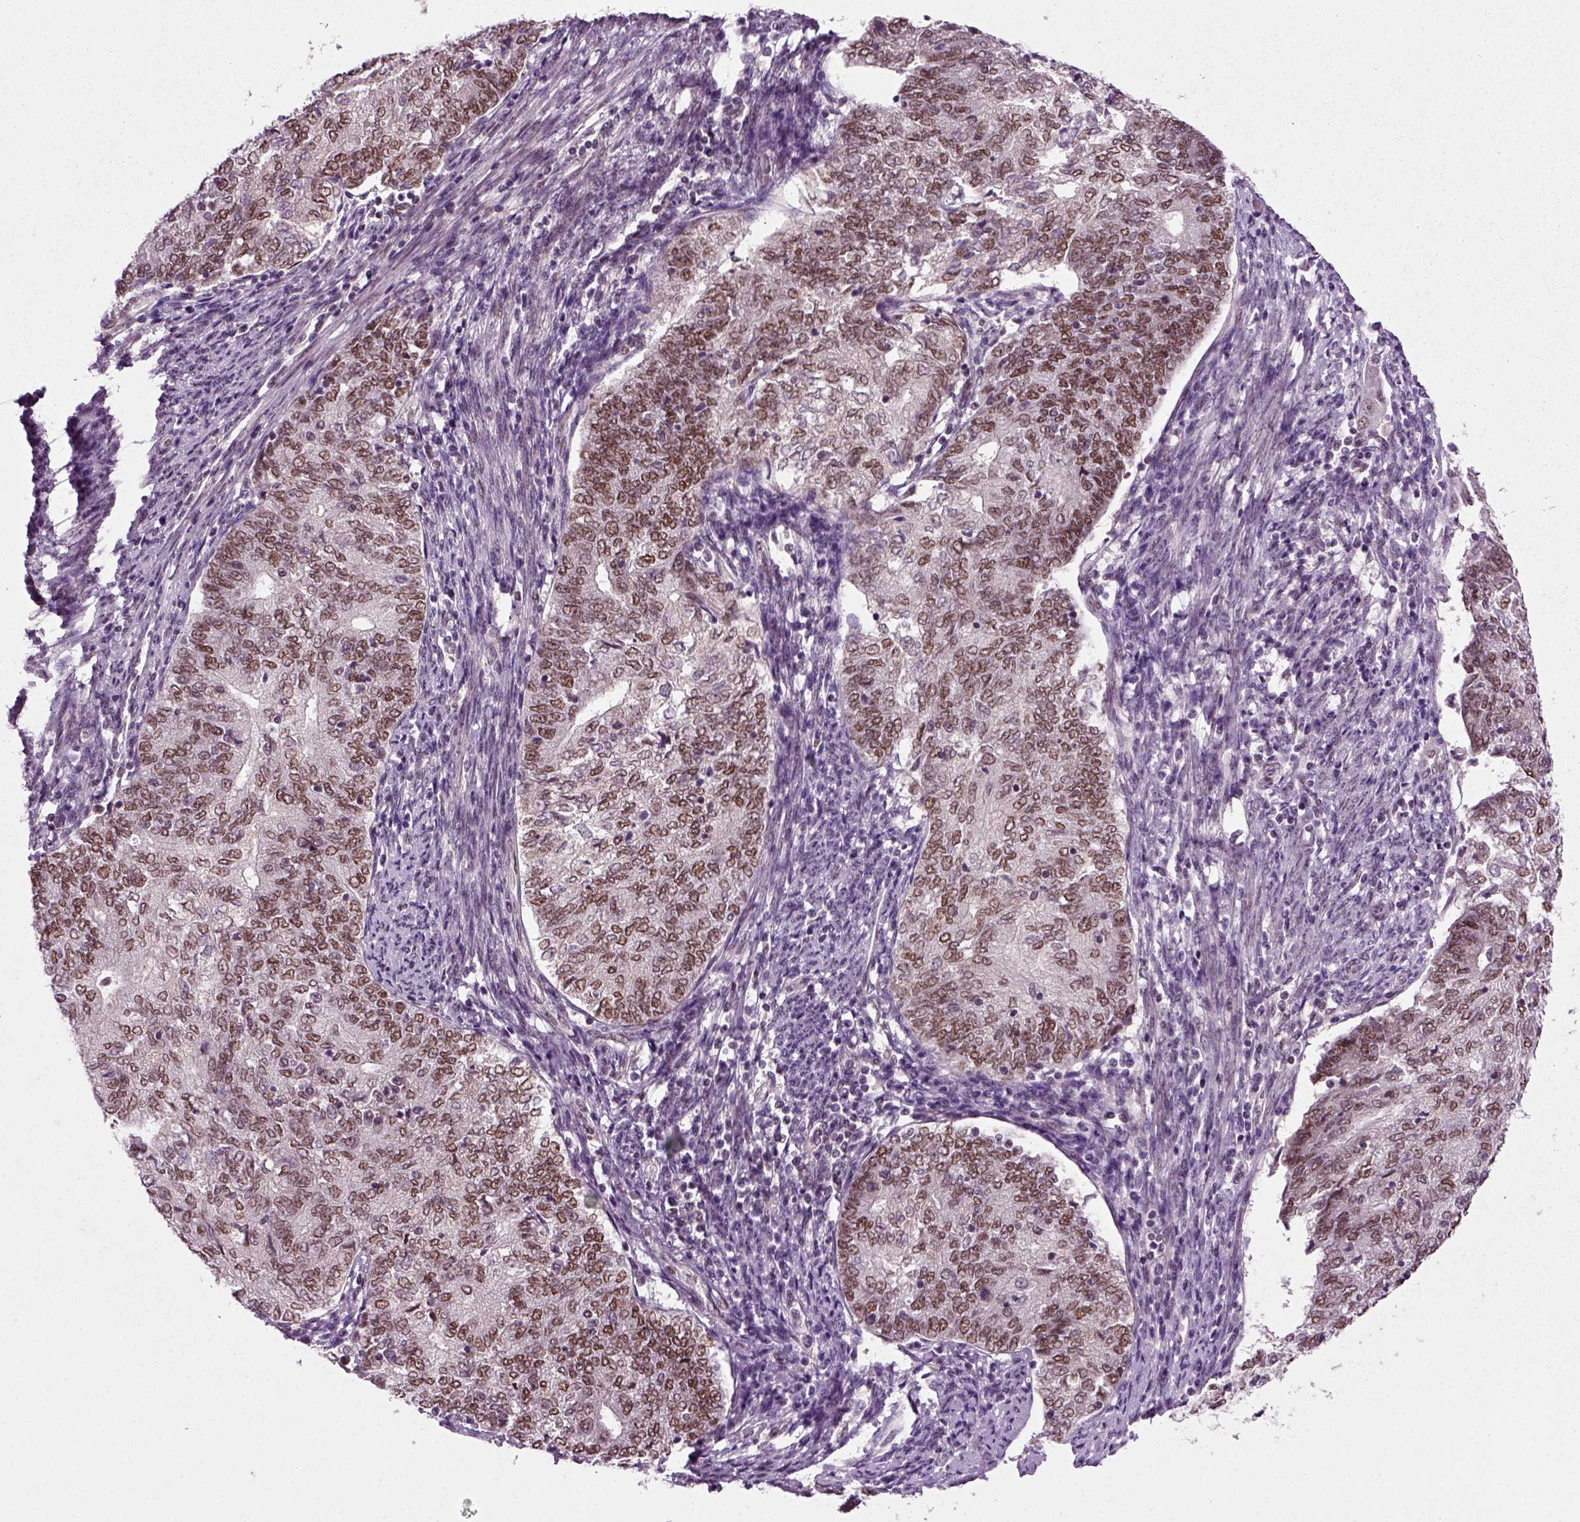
{"staining": {"intensity": "strong", "quantity": "25%-75%", "location": "nuclear"}, "tissue": "endometrial cancer", "cell_type": "Tumor cells", "image_type": "cancer", "snomed": [{"axis": "morphology", "description": "Adenocarcinoma, NOS"}, {"axis": "topography", "description": "Endometrium"}], "caption": "Endometrial cancer (adenocarcinoma) tissue demonstrates strong nuclear staining in about 25%-75% of tumor cells, visualized by immunohistochemistry. Using DAB (3,3'-diaminobenzidine) (brown) and hematoxylin (blue) stains, captured at high magnification using brightfield microscopy.", "gene": "RCOR3", "patient": {"sex": "female", "age": 65}}